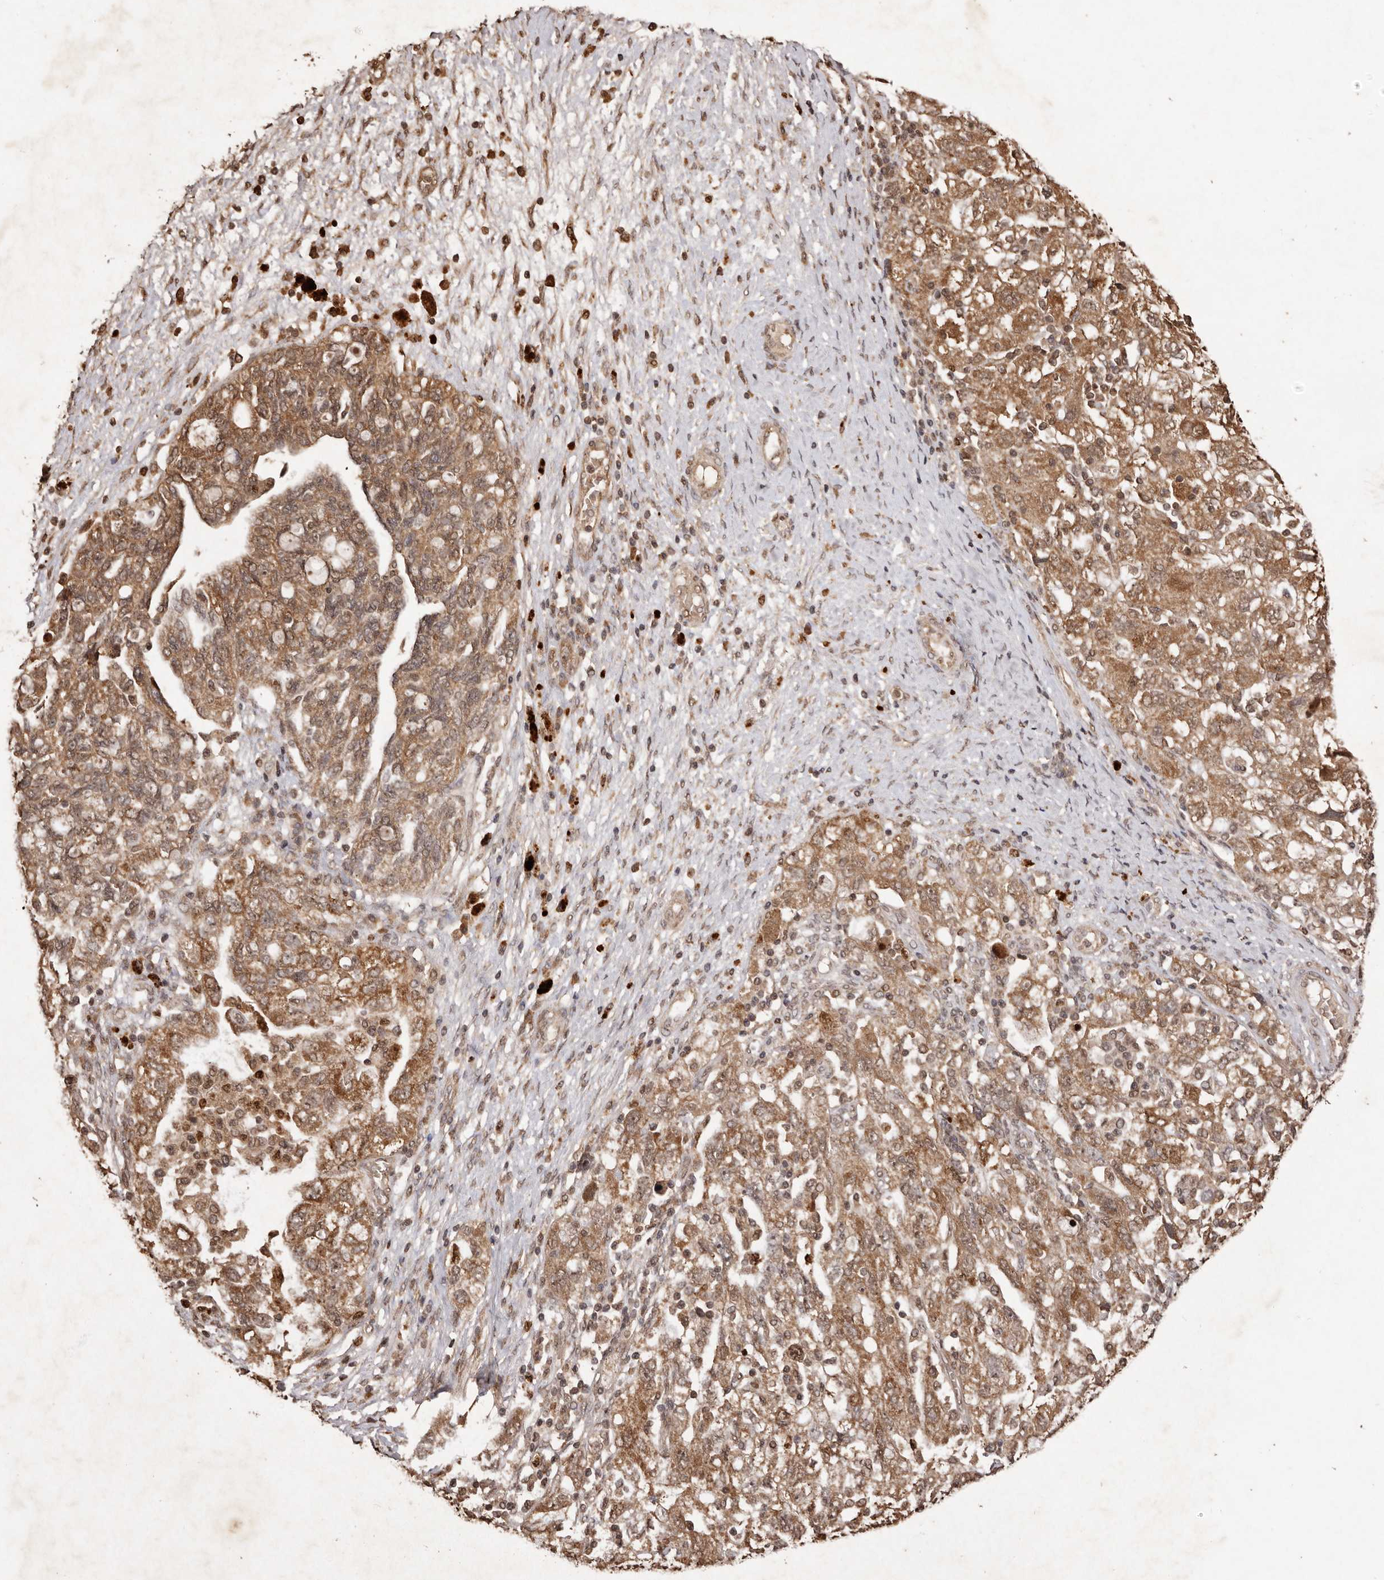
{"staining": {"intensity": "moderate", "quantity": ">75%", "location": "cytoplasmic/membranous,nuclear"}, "tissue": "ovarian cancer", "cell_type": "Tumor cells", "image_type": "cancer", "snomed": [{"axis": "morphology", "description": "Carcinoma, NOS"}, {"axis": "morphology", "description": "Cystadenocarcinoma, serous, NOS"}, {"axis": "topography", "description": "Ovary"}], "caption": "Human ovarian cancer (serous cystadenocarcinoma) stained with a brown dye reveals moderate cytoplasmic/membranous and nuclear positive expression in approximately >75% of tumor cells.", "gene": "NOTCH1", "patient": {"sex": "female", "age": 69}}